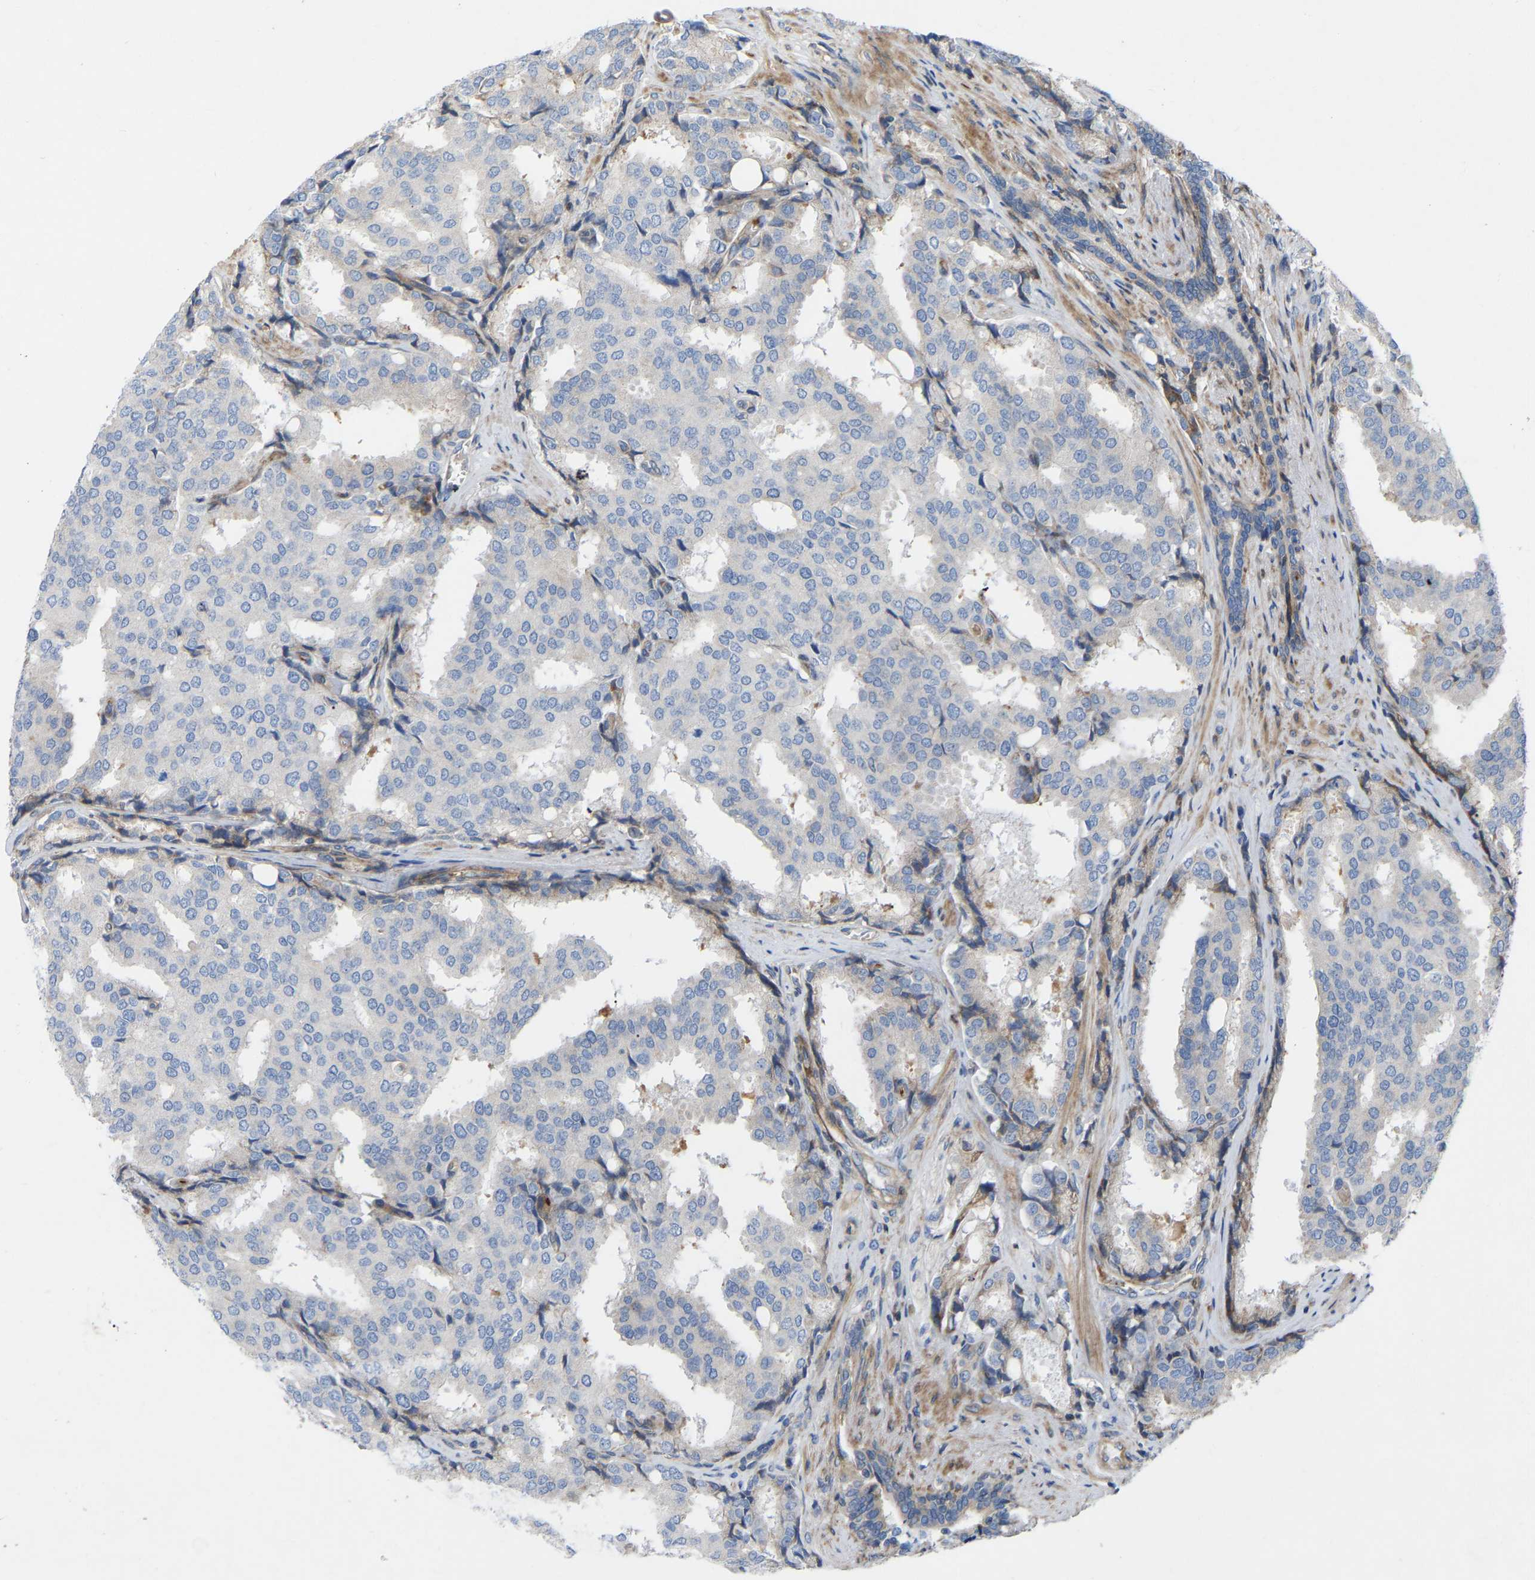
{"staining": {"intensity": "negative", "quantity": "none", "location": "none"}, "tissue": "prostate cancer", "cell_type": "Tumor cells", "image_type": "cancer", "snomed": [{"axis": "morphology", "description": "Adenocarcinoma, High grade"}, {"axis": "topography", "description": "Prostate"}], "caption": "Protein analysis of prostate cancer displays no significant expression in tumor cells. Brightfield microscopy of immunohistochemistry (IHC) stained with DAB (3,3'-diaminobenzidine) (brown) and hematoxylin (blue), captured at high magnification.", "gene": "TOR1B", "patient": {"sex": "male", "age": 50}}